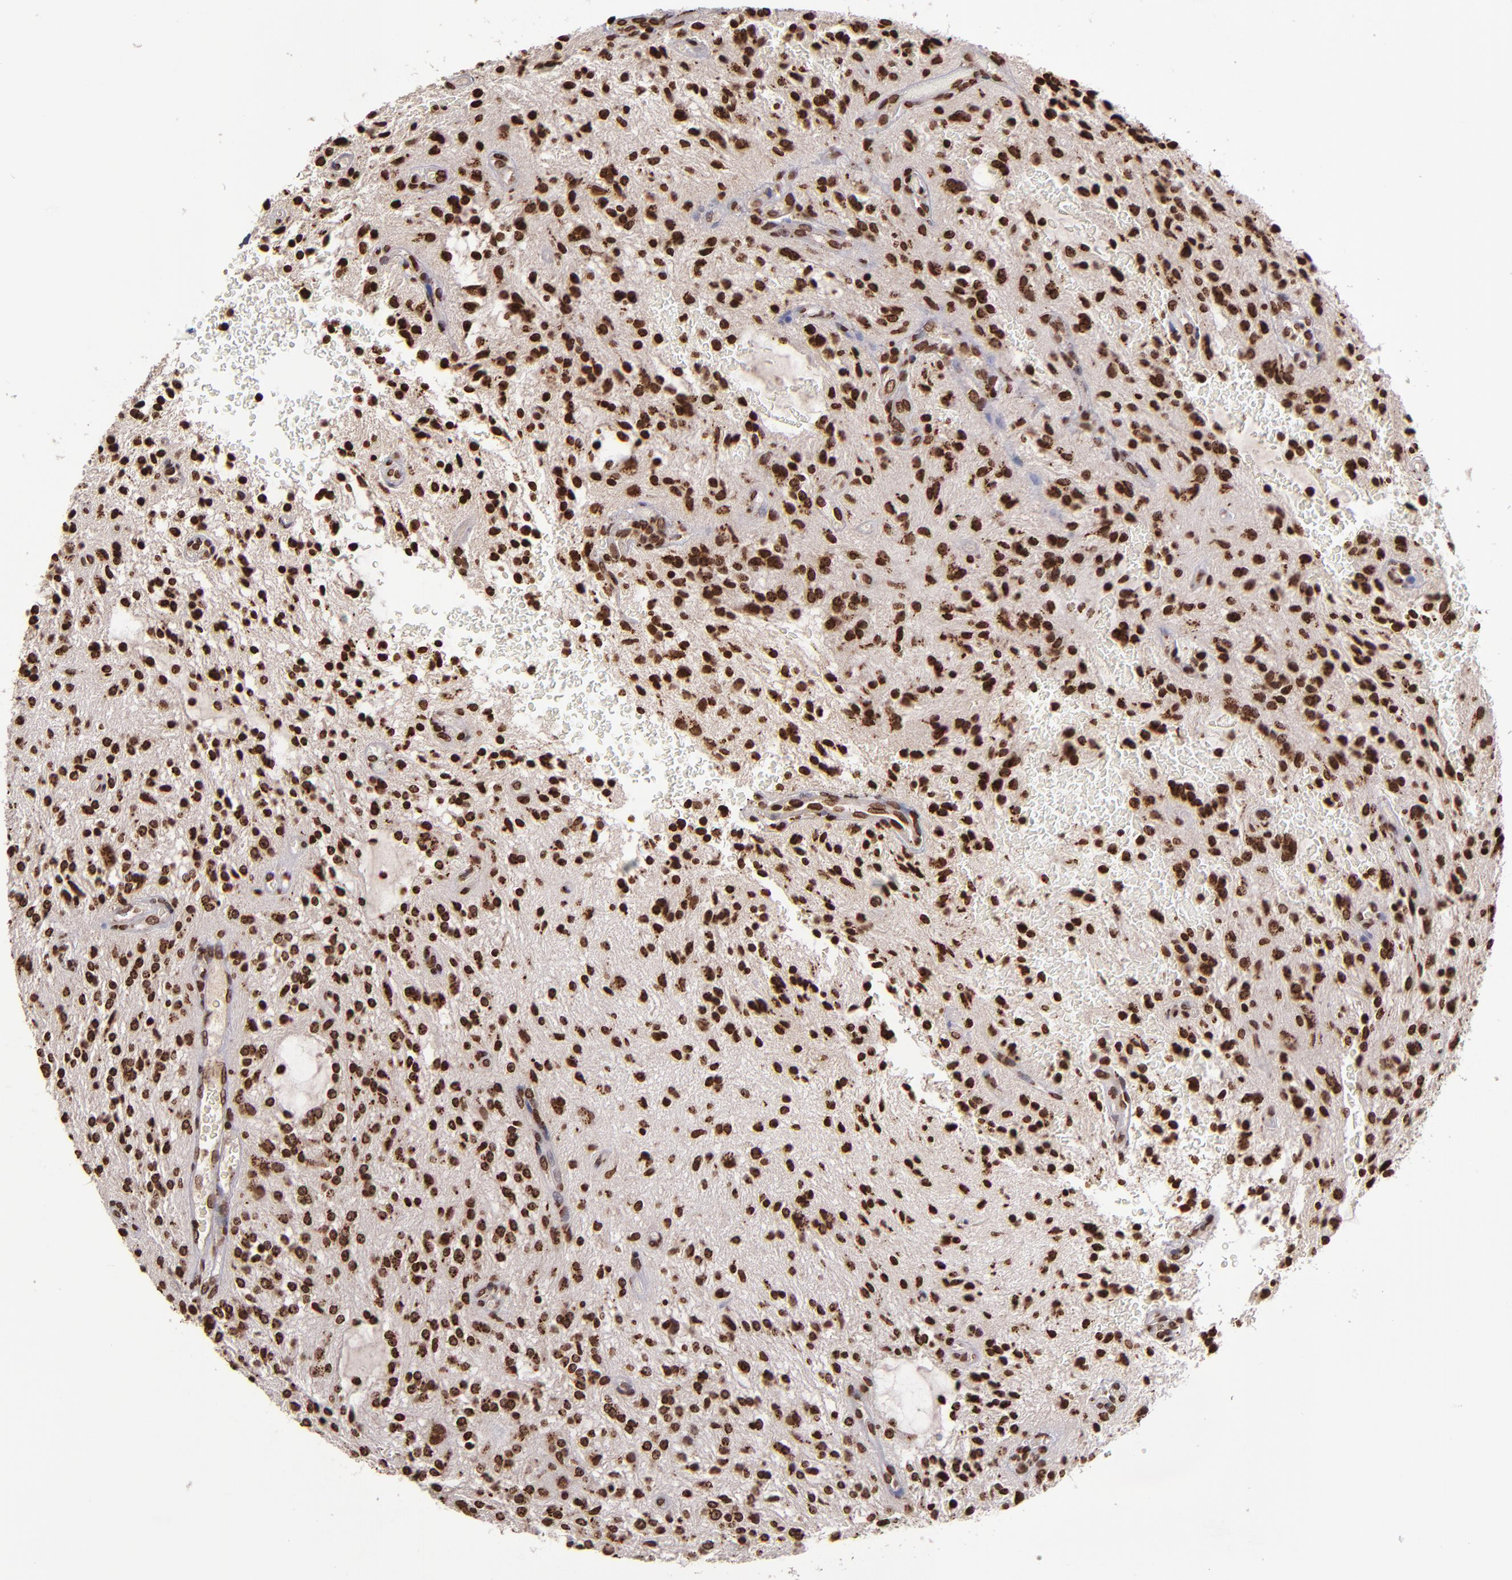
{"staining": {"intensity": "strong", "quantity": ">75%", "location": "nuclear"}, "tissue": "glioma", "cell_type": "Tumor cells", "image_type": "cancer", "snomed": [{"axis": "morphology", "description": "Glioma, malignant, NOS"}, {"axis": "topography", "description": "Cerebellum"}], "caption": "The immunohistochemical stain highlights strong nuclear staining in tumor cells of glioma tissue. The staining was performed using DAB to visualize the protein expression in brown, while the nuclei were stained in blue with hematoxylin (Magnification: 20x).", "gene": "CSDC2", "patient": {"sex": "female", "age": 10}}